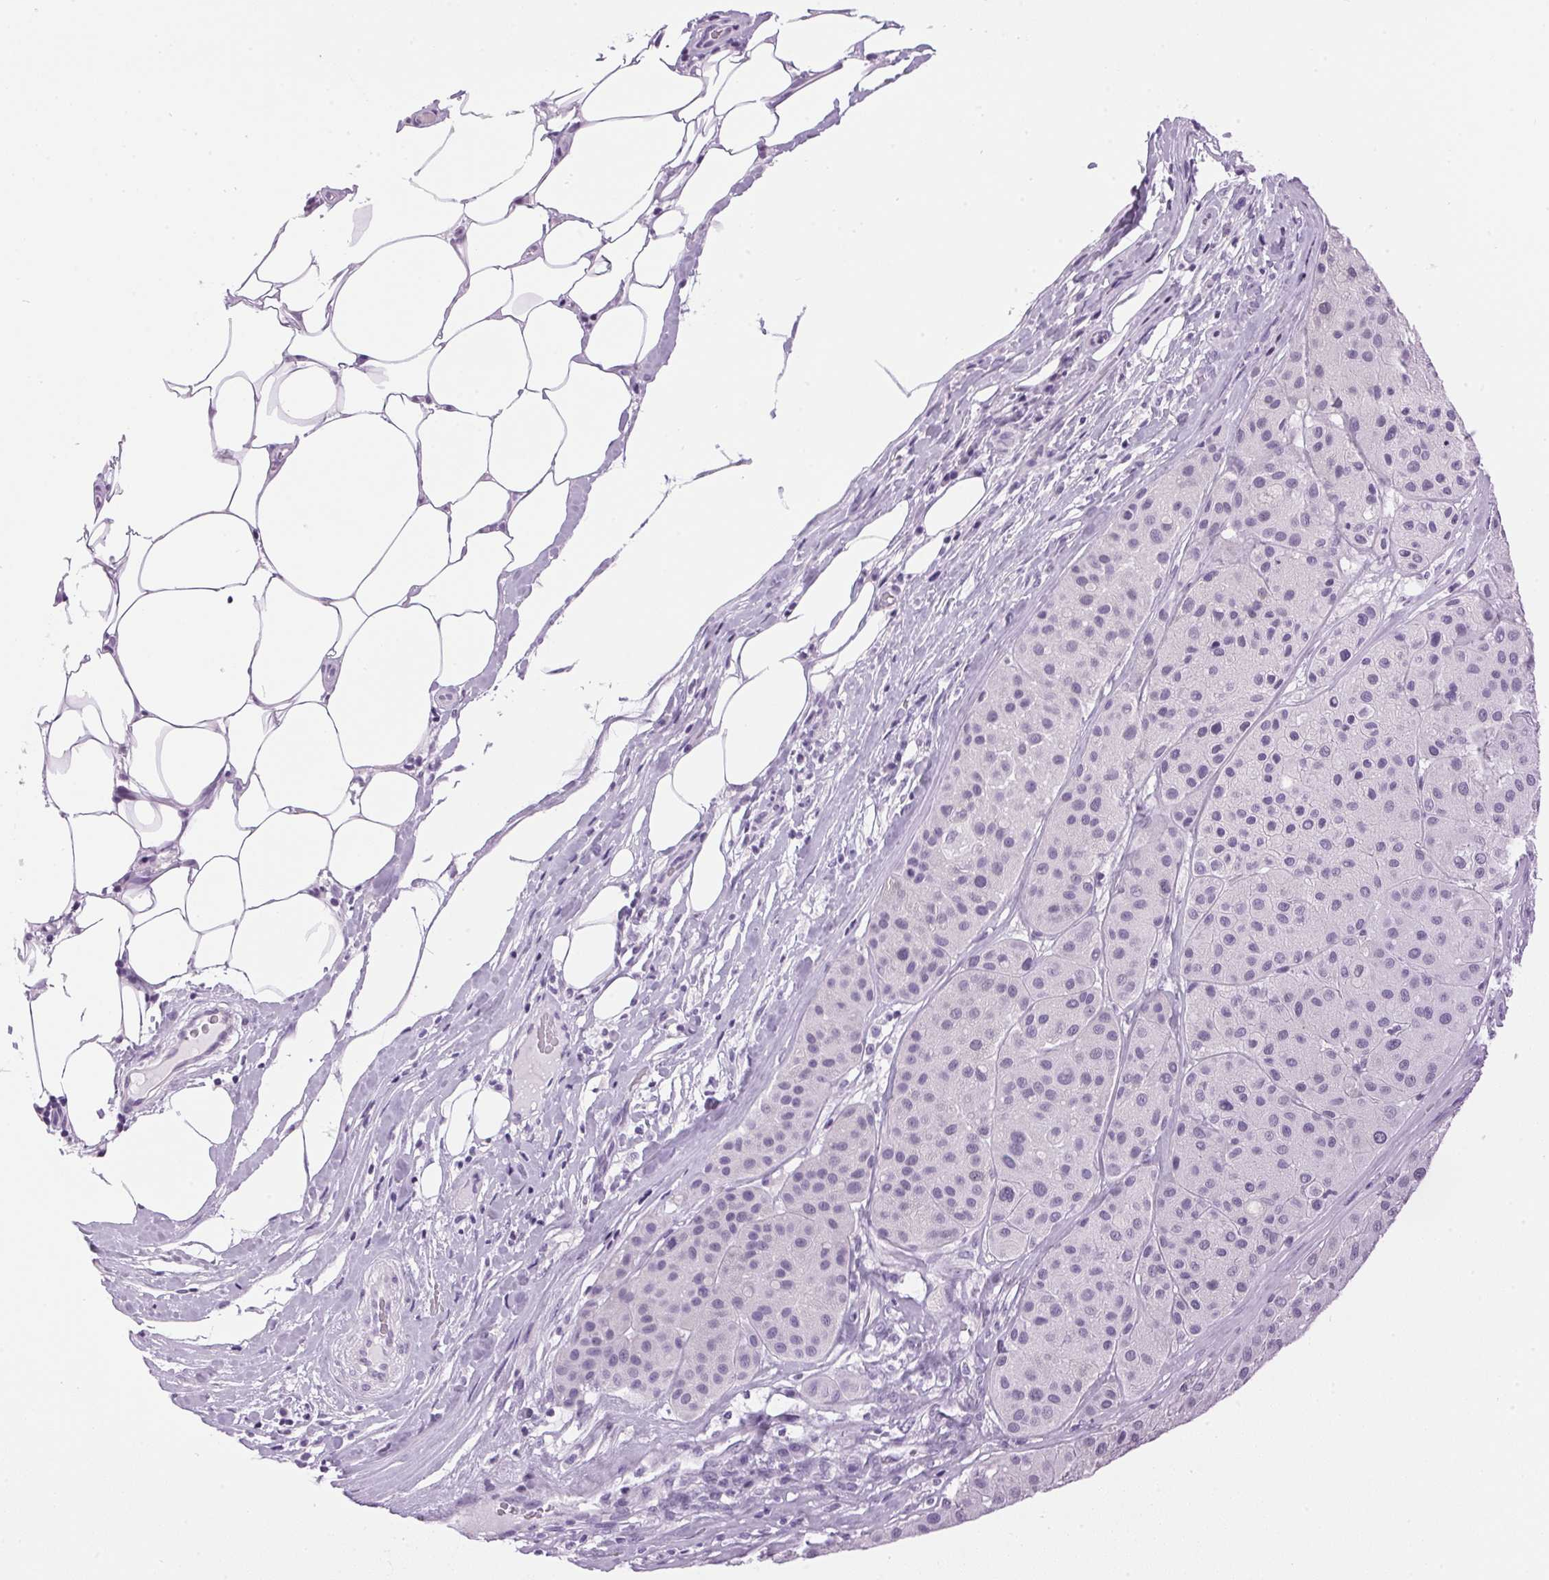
{"staining": {"intensity": "negative", "quantity": "none", "location": "none"}, "tissue": "melanoma", "cell_type": "Tumor cells", "image_type": "cancer", "snomed": [{"axis": "morphology", "description": "Malignant melanoma, Metastatic site"}, {"axis": "topography", "description": "Smooth muscle"}], "caption": "Immunohistochemistry image of melanoma stained for a protein (brown), which demonstrates no expression in tumor cells.", "gene": "SP7", "patient": {"sex": "male", "age": 41}}